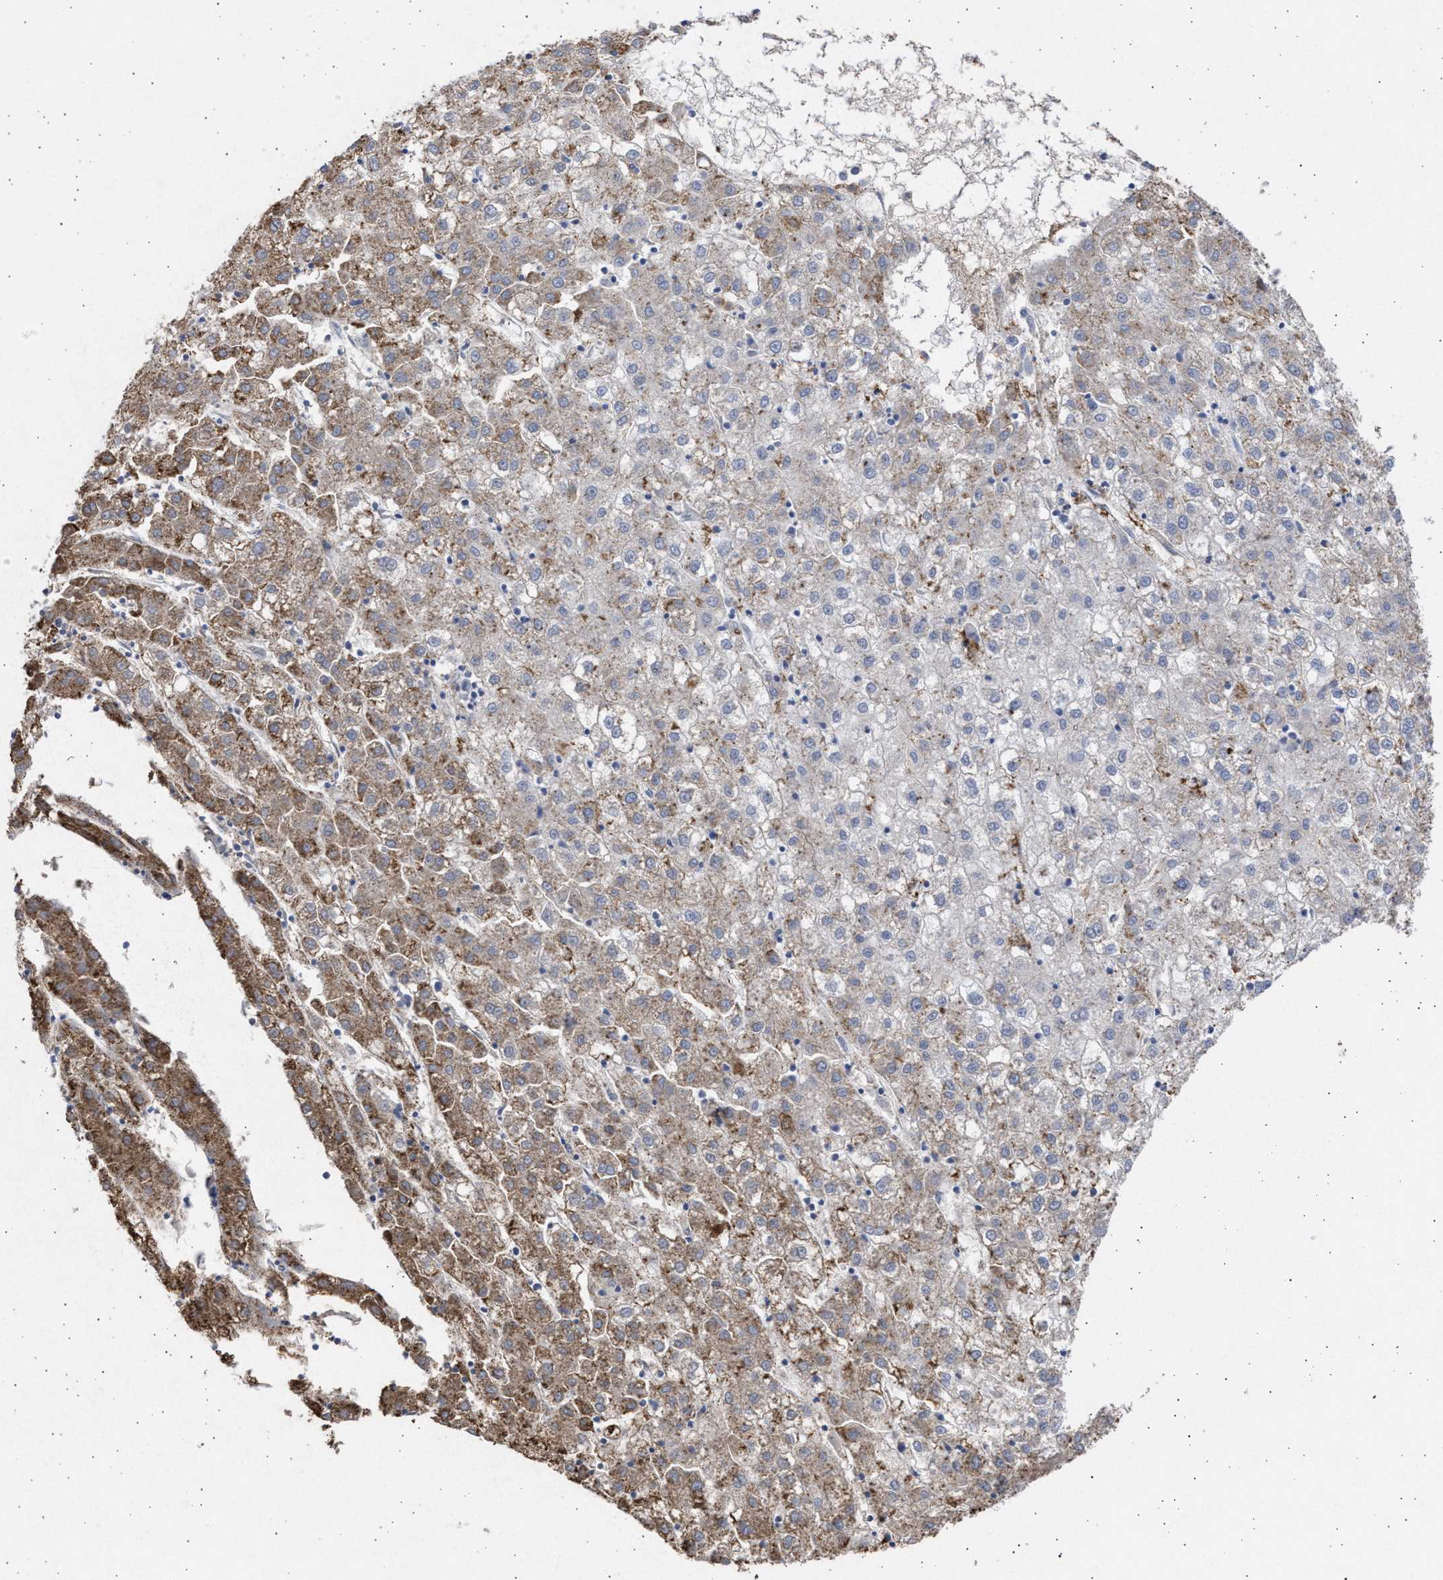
{"staining": {"intensity": "moderate", "quantity": "25%-75%", "location": "cytoplasmic/membranous"}, "tissue": "liver cancer", "cell_type": "Tumor cells", "image_type": "cancer", "snomed": [{"axis": "morphology", "description": "Carcinoma, Hepatocellular, NOS"}, {"axis": "topography", "description": "Liver"}], "caption": "Protein analysis of liver cancer tissue demonstrates moderate cytoplasmic/membranous positivity in about 25%-75% of tumor cells. Nuclei are stained in blue.", "gene": "FCER1A", "patient": {"sex": "male", "age": 72}}